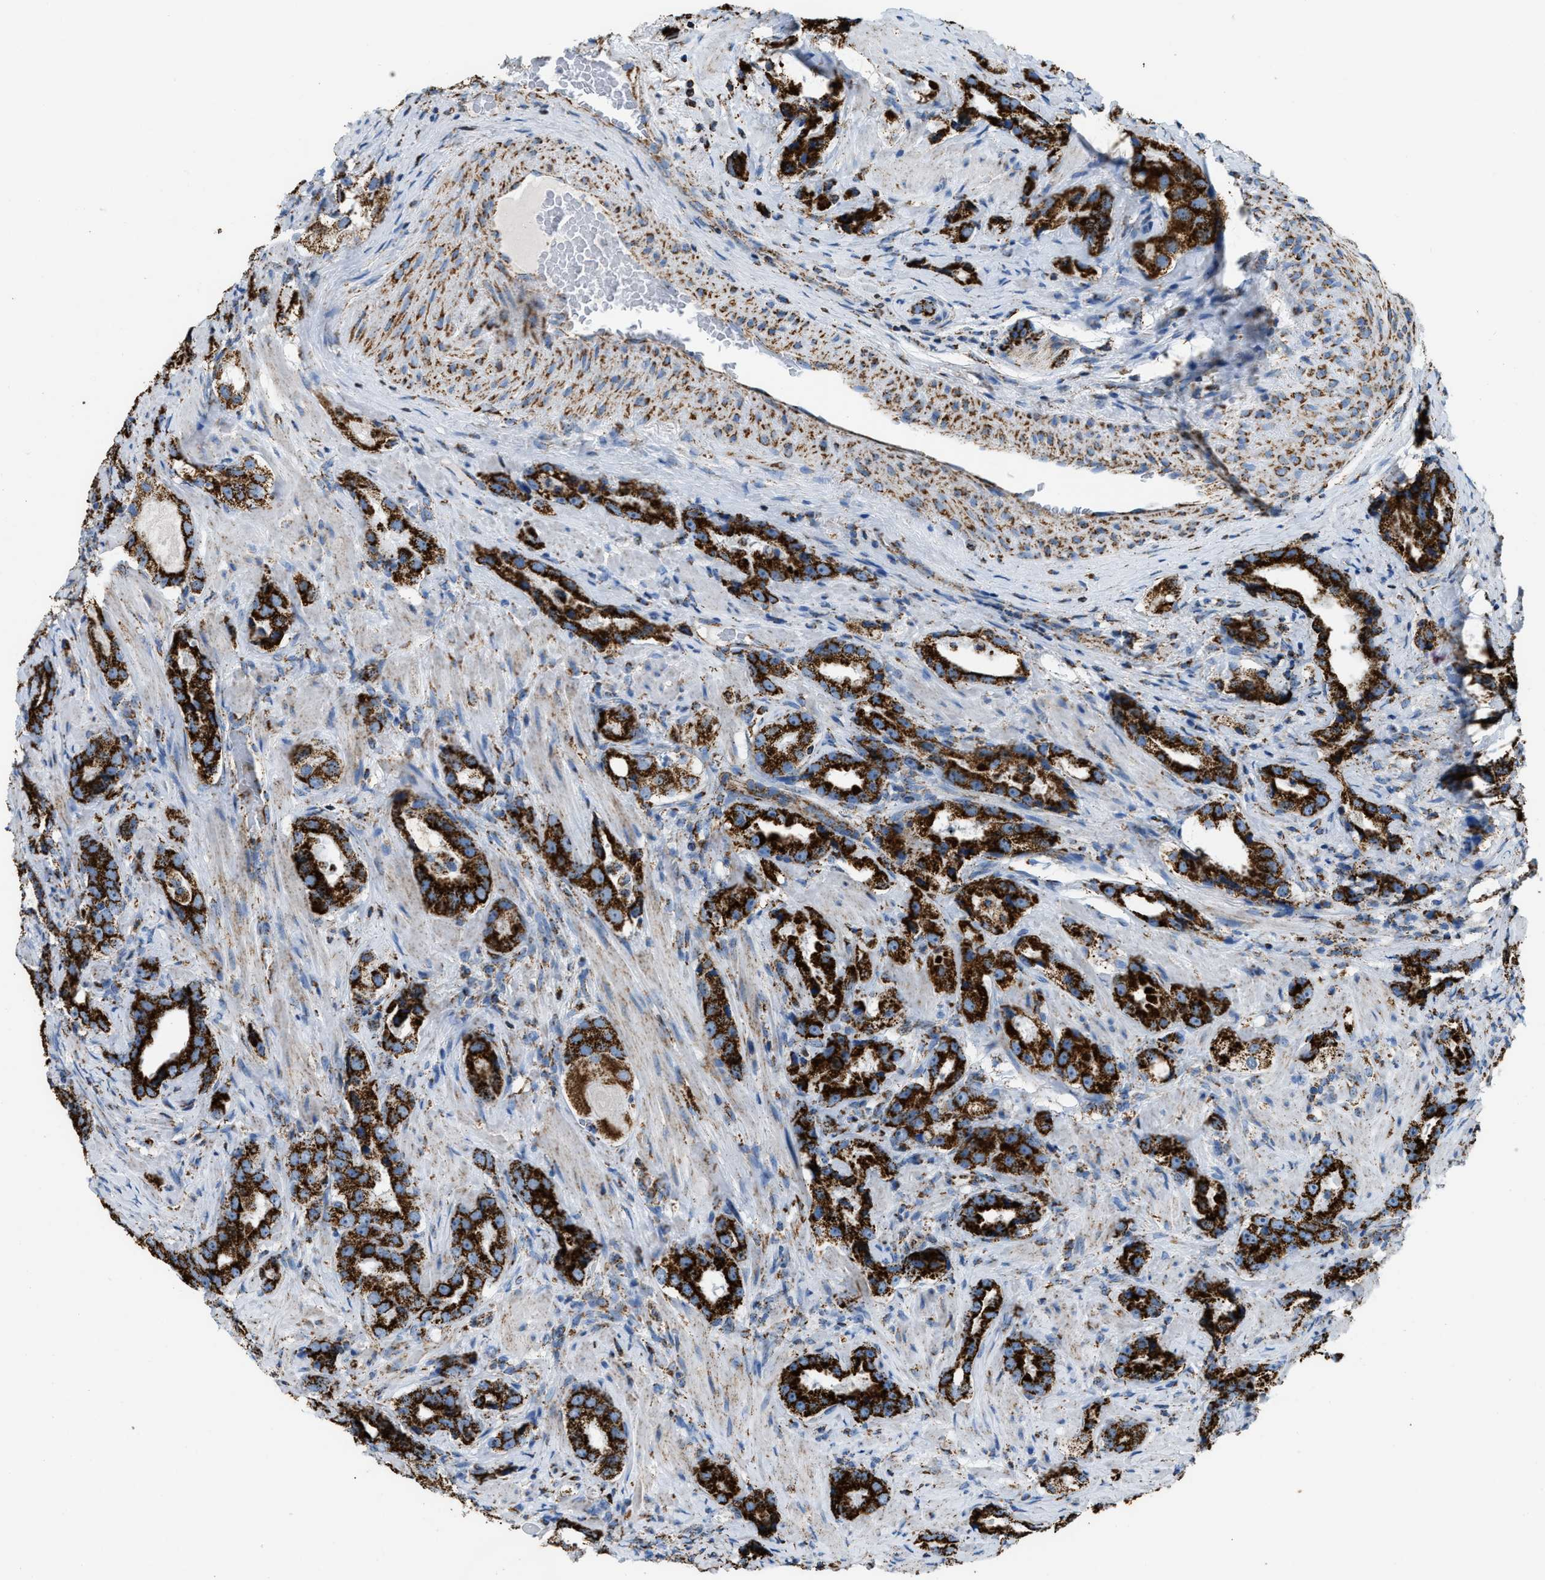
{"staining": {"intensity": "strong", "quantity": ">75%", "location": "cytoplasmic/membranous"}, "tissue": "prostate cancer", "cell_type": "Tumor cells", "image_type": "cancer", "snomed": [{"axis": "morphology", "description": "Adenocarcinoma, High grade"}, {"axis": "topography", "description": "Prostate"}], "caption": "A photomicrograph of prostate cancer (adenocarcinoma (high-grade)) stained for a protein reveals strong cytoplasmic/membranous brown staining in tumor cells.", "gene": "ETFB", "patient": {"sex": "male", "age": 63}}